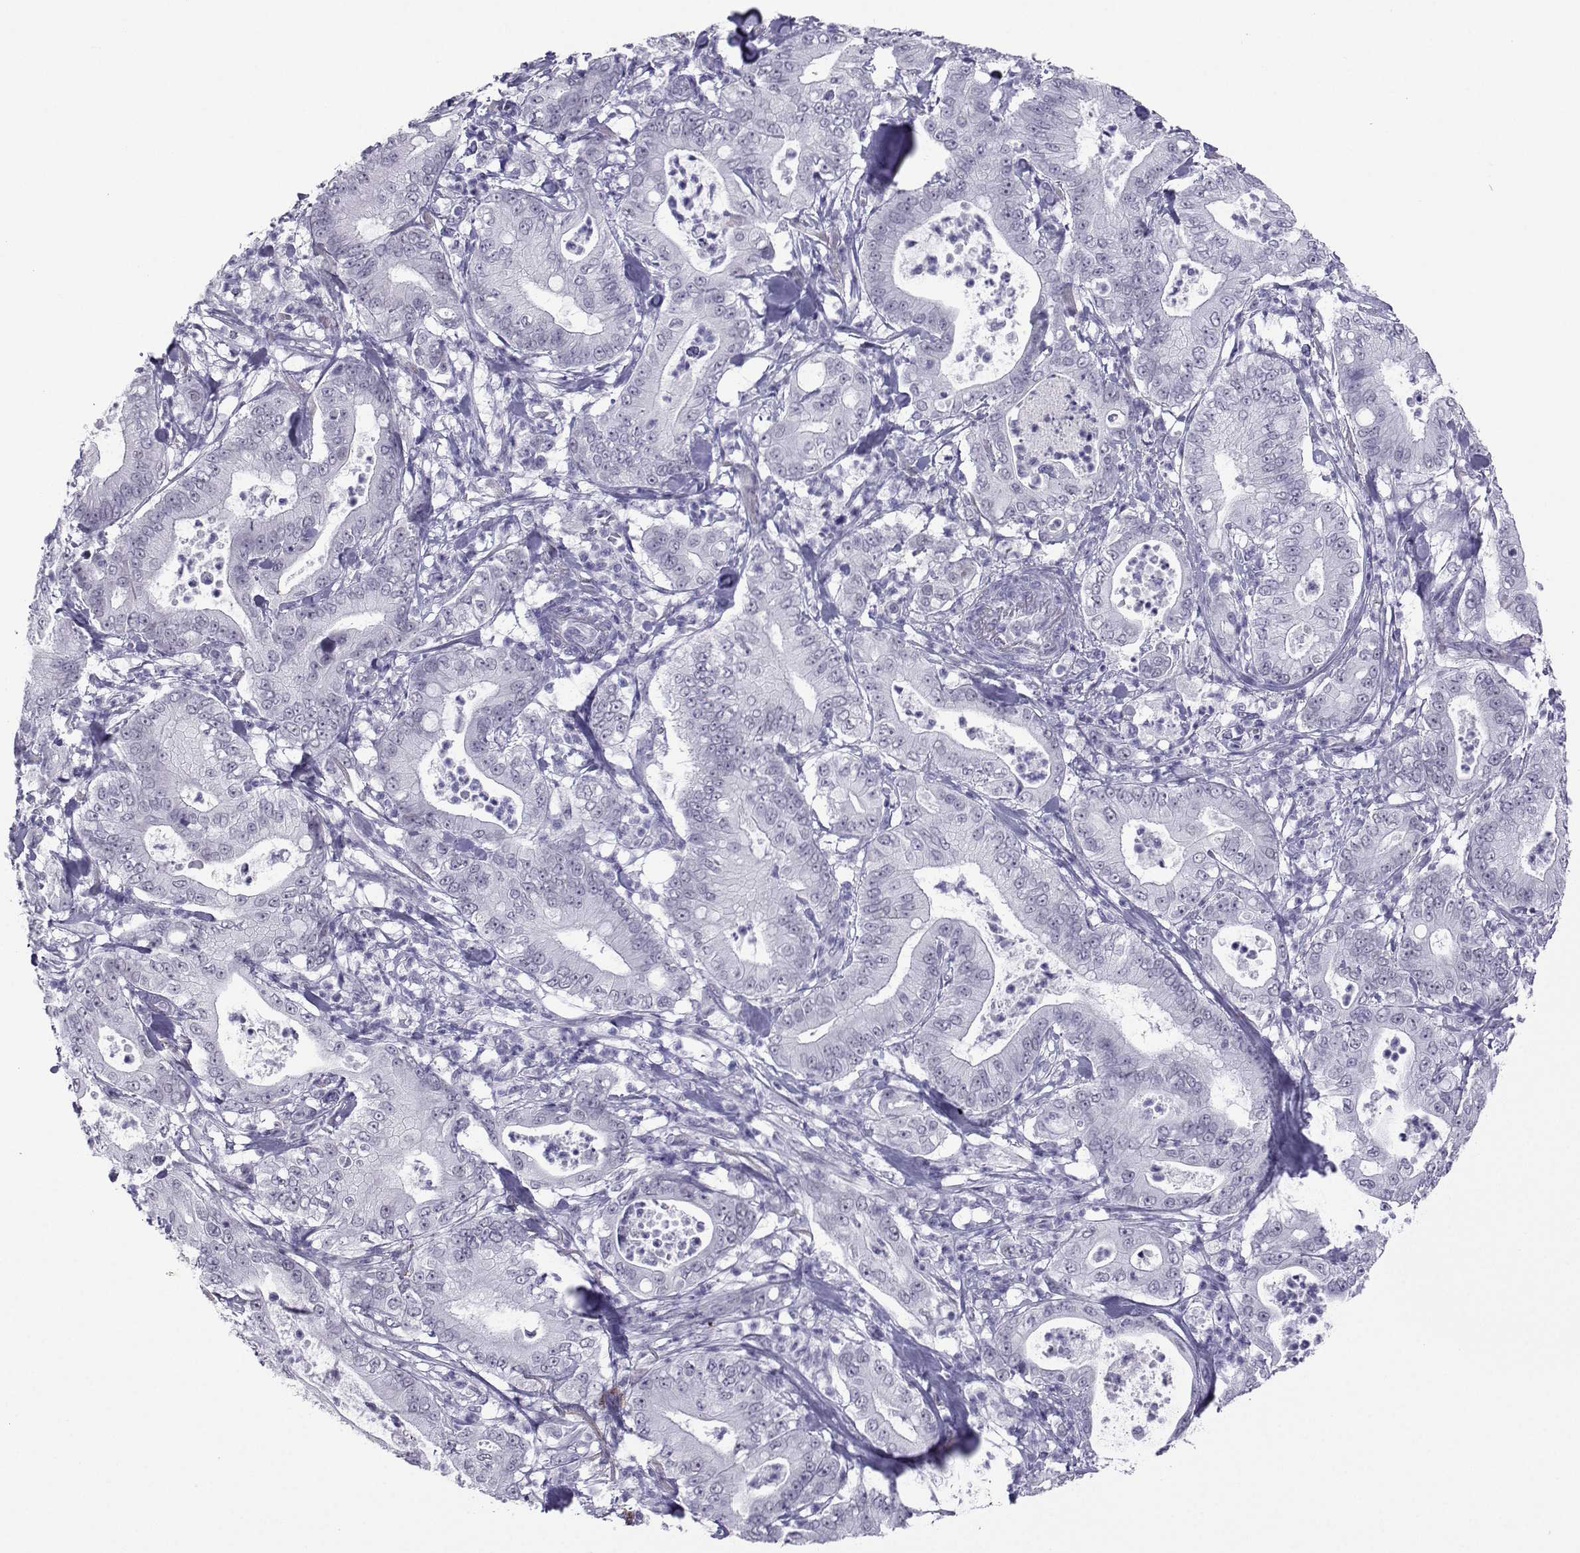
{"staining": {"intensity": "negative", "quantity": "none", "location": "none"}, "tissue": "pancreatic cancer", "cell_type": "Tumor cells", "image_type": "cancer", "snomed": [{"axis": "morphology", "description": "Adenocarcinoma, NOS"}, {"axis": "topography", "description": "Pancreas"}], "caption": "The immunohistochemistry (IHC) micrograph has no significant expression in tumor cells of pancreatic adenocarcinoma tissue.", "gene": "LORICRIN", "patient": {"sex": "male", "age": 71}}